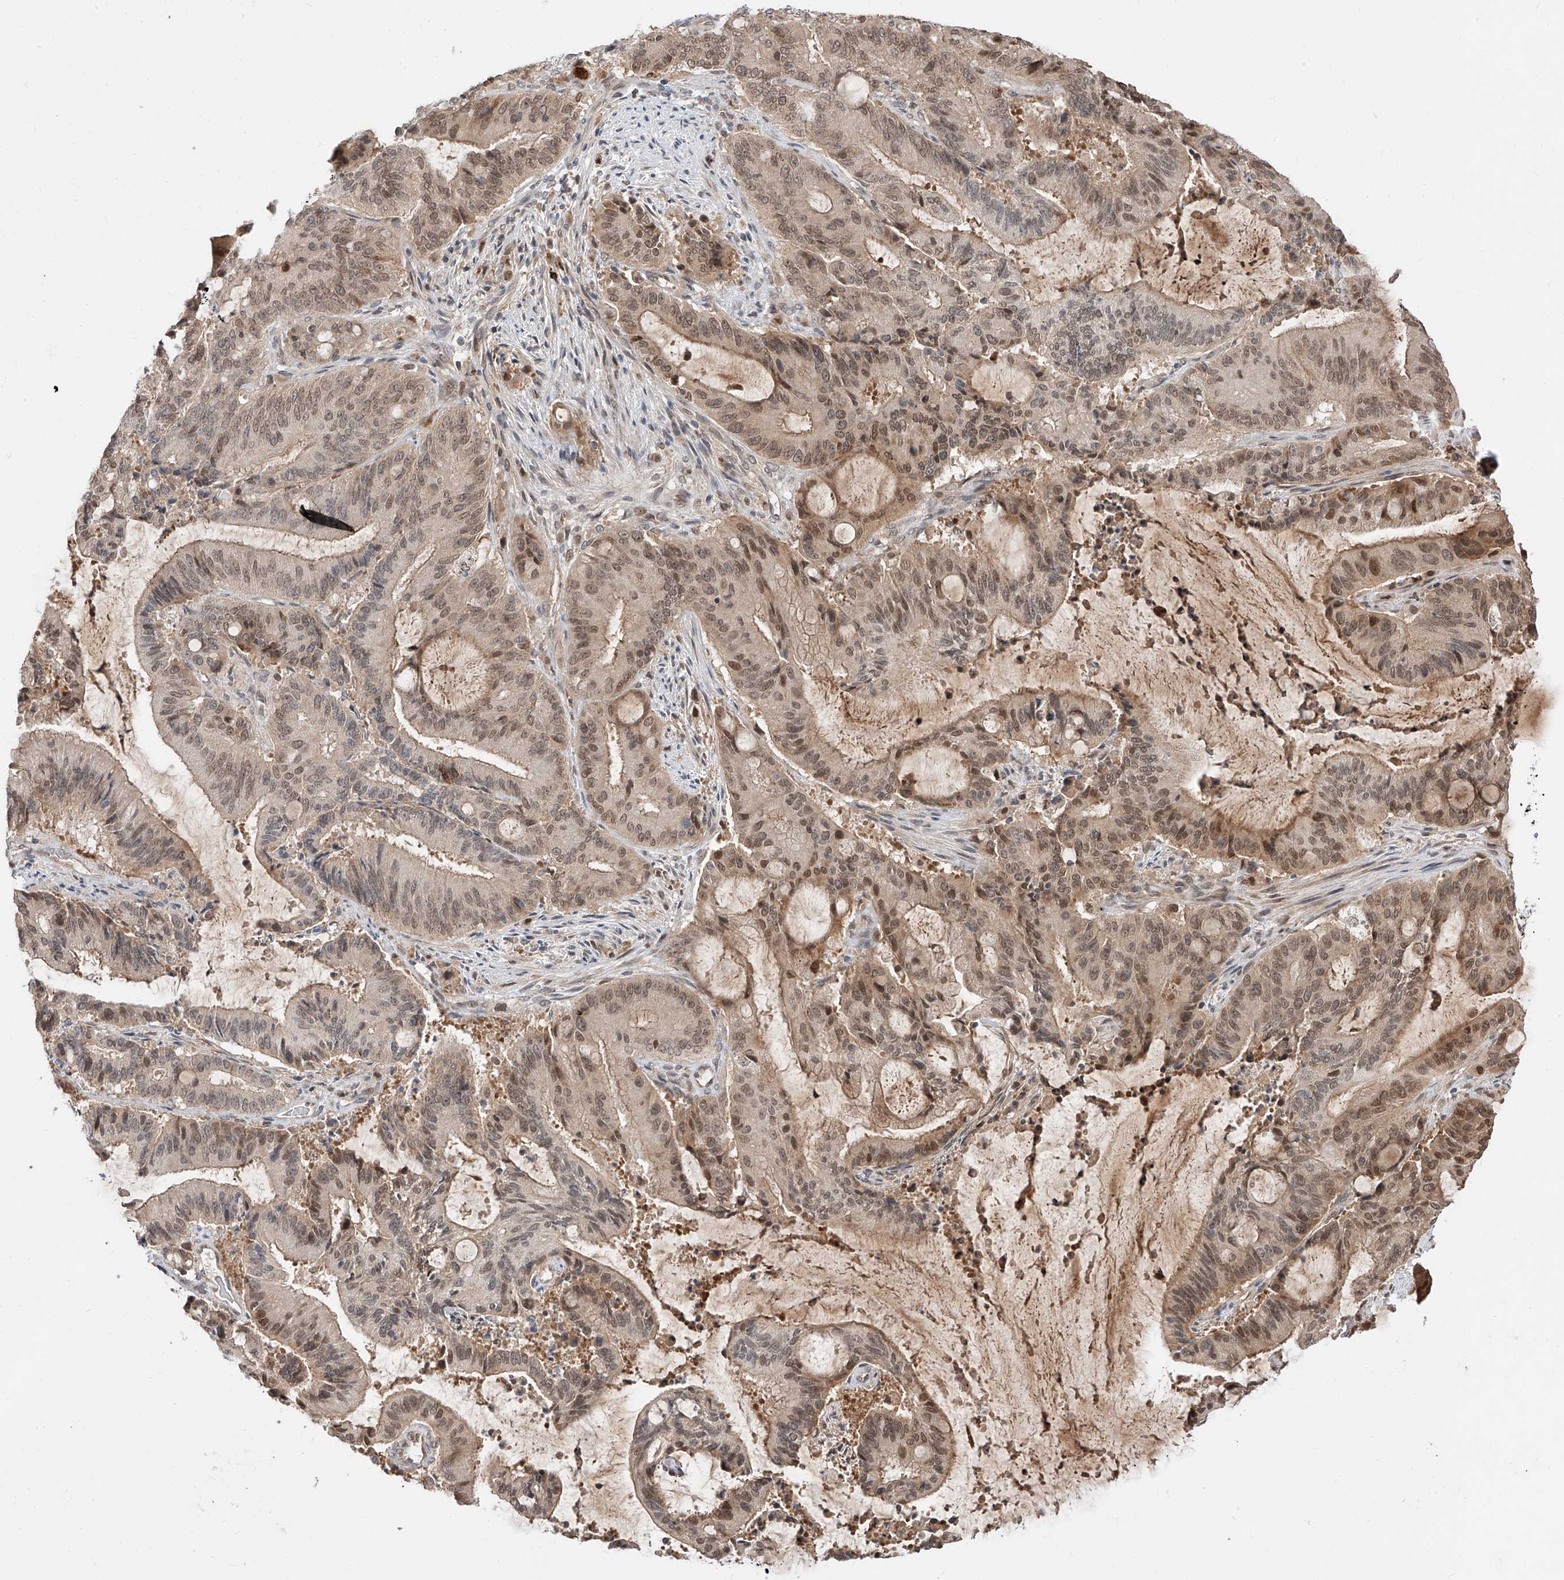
{"staining": {"intensity": "weak", "quantity": ">75%", "location": "nuclear"}, "tissue": "liver cancer", "cell_type": "Tumor cells", "image_type": "cancer", "snomed": [{"axis": "morphology", "description": "Normal tissue, NOS"}, {"axis": "morphology", "description": "Cholangiocarcinoma"}, {"axis": "topography", "description": "Liver"}, {"axis": "topography", "description": "Peripheral nerve tissue"}], "caption": "Weak nuclear expression for a protein is seen in approximately >75% of tumor cells of liver cancer using immunohistochemistry (IHC).", "gene": "DIRAS3", "patient": {"sex": "female", "age": 73}}